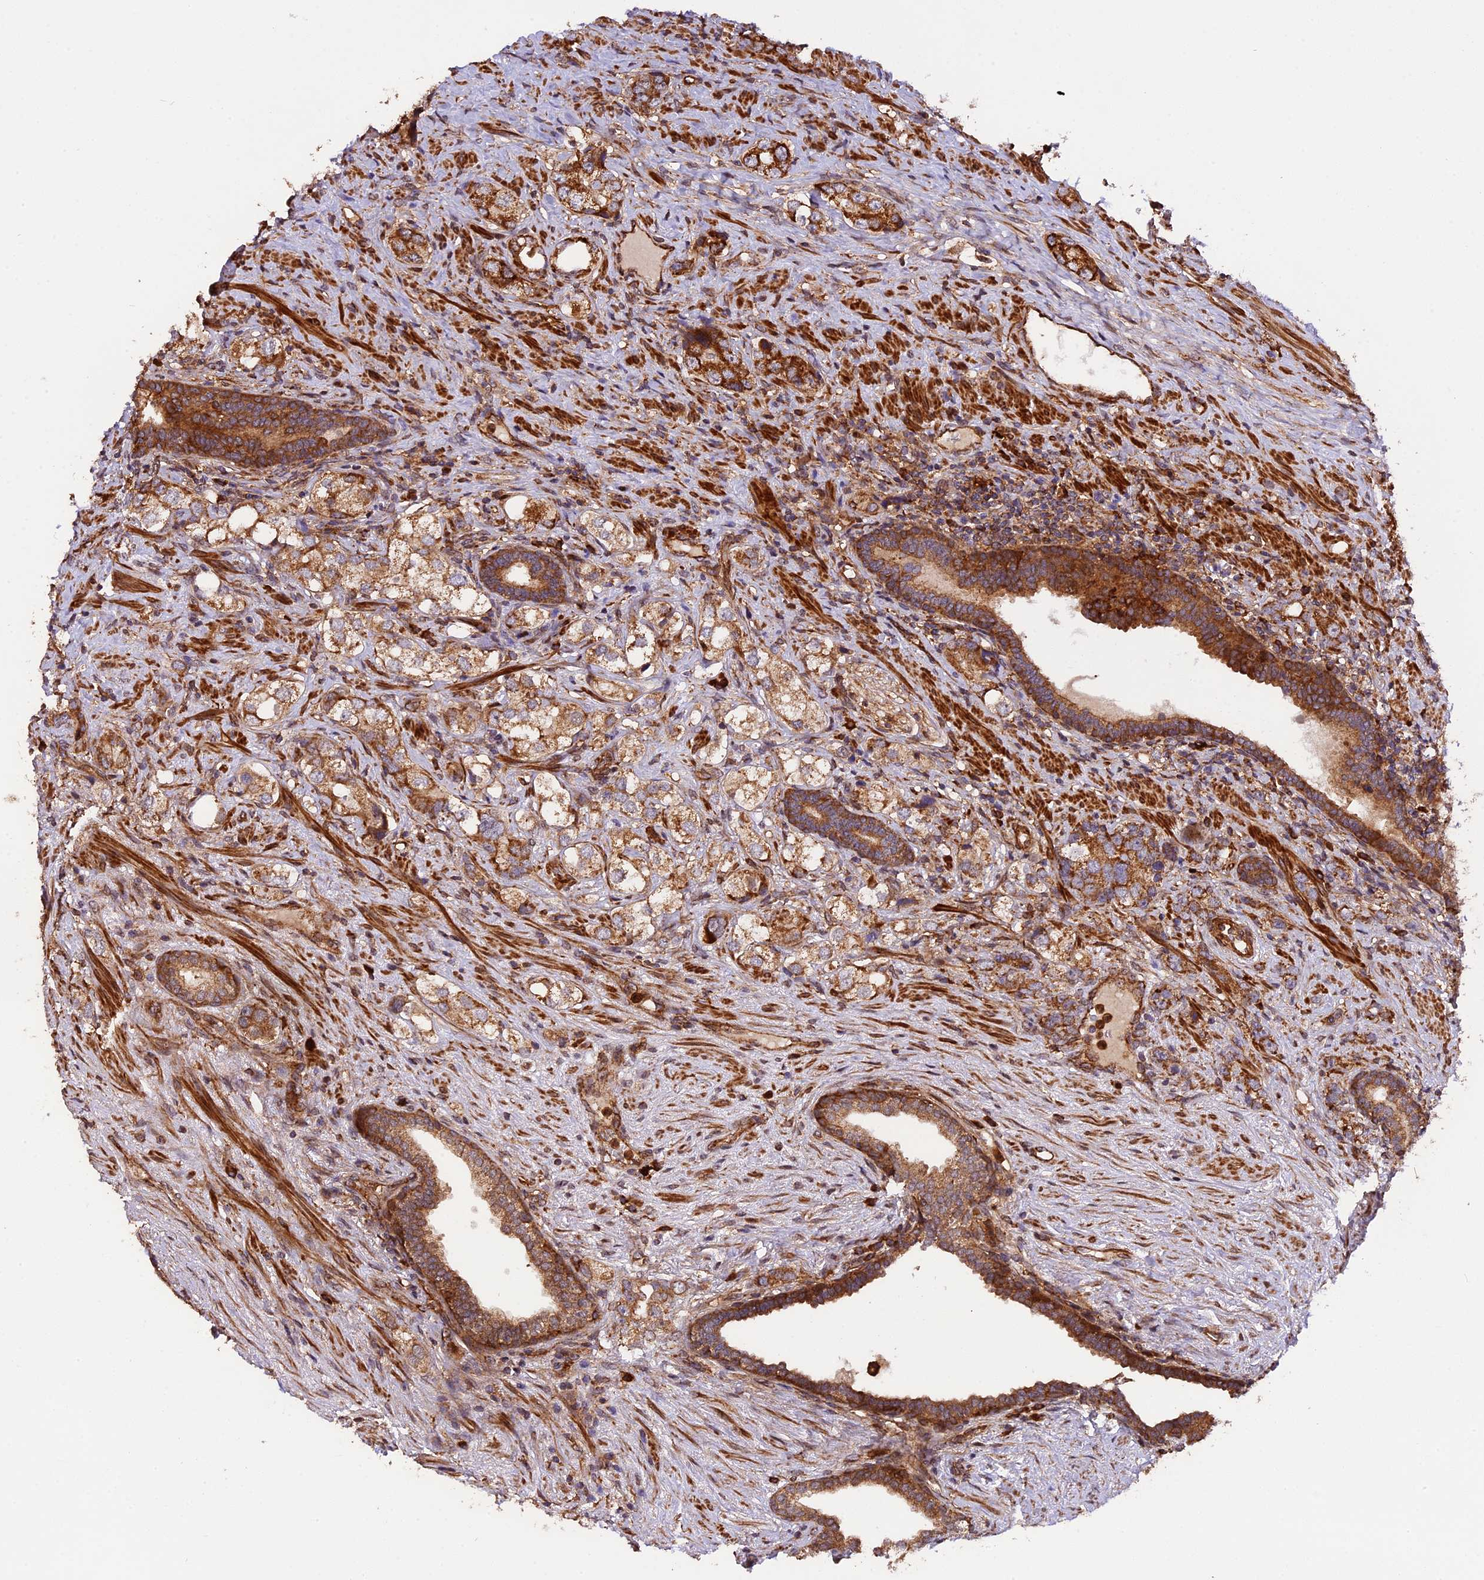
{"staining": {"intensity": "moderate", "quantity": ">75%", "location": "cytoplasmic/membranous"}, "tissue": "prostate cancer", "cell_type": "Tumor cells", "image_type": "cancer", "snomed": [{"axis": "morphology", "description": "Adenocarcinoma, High grade"}, {"axis": "topography", "description": "Prostate"}], "caption": "About >75% of tumor cells in high-grade adenocarcinoma (prostate) exhibit moderate cytoplasmic/membranous protein expression as visualized by brown immunohistochemical staining.", "gene": "HERPUD1", "patient": {"sex": "male", "age": 63}}